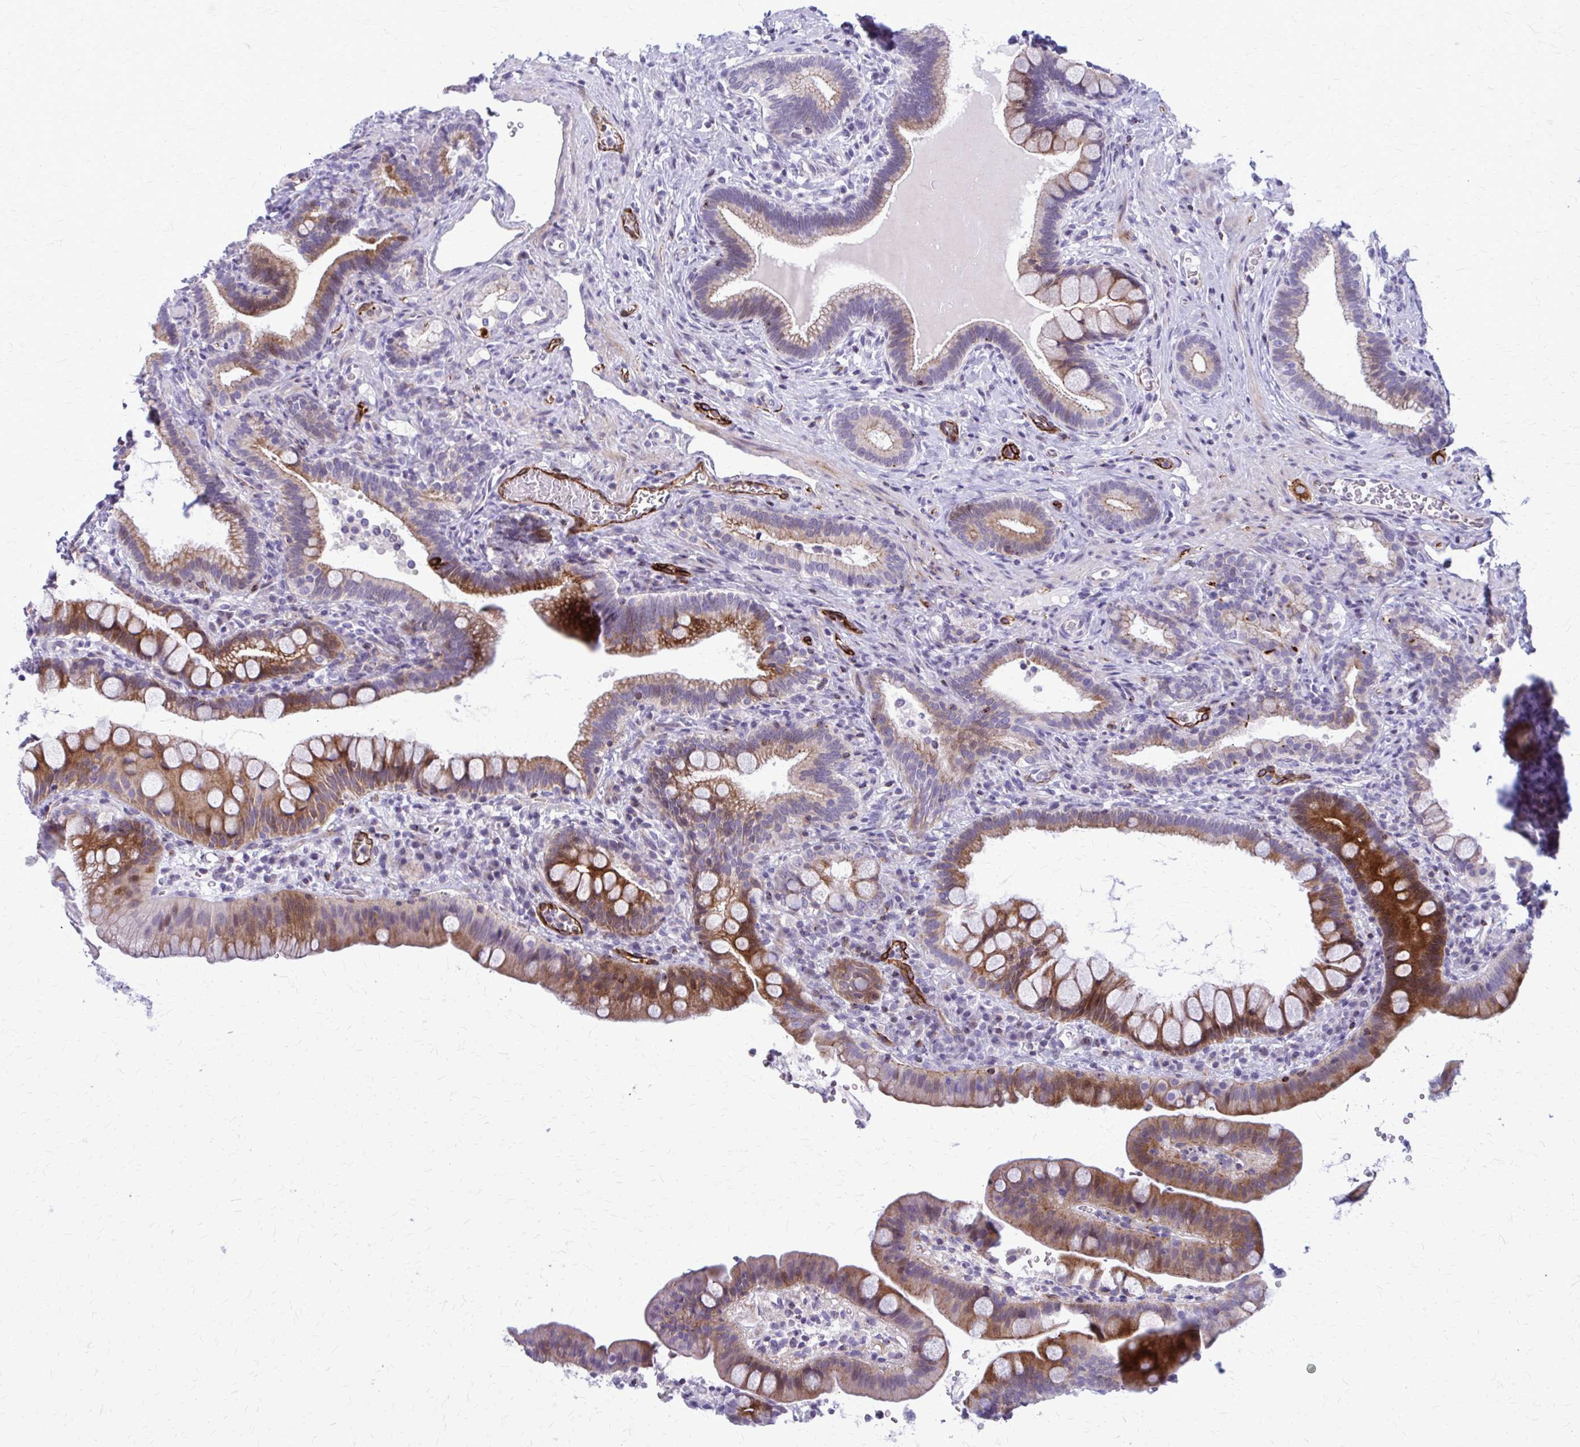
{"staining": {"intensity": "moderate", "quantity": "25%-75%", "location": "cytoplasmic/membranous"}, "tissue": "duodenum", "cell_type": "Glandular cells", "image_type": "normal", "snomed": [{"axis": "morphology", "description": "Normal tissue, NOS"}, {"axis": "topography", "description": "Duodenum"}], "caption": "Immunohistochemical staining of unremarkable duodenum exhibits medium levels of moderate cytoplasmic/membranous positivity in about 25%-75% of glandular cells. (DAB = brown stain, brightfield microscopy at high magnification).", "gene": "PEDS1", "patient": {"sex": "male", "age": 59}}